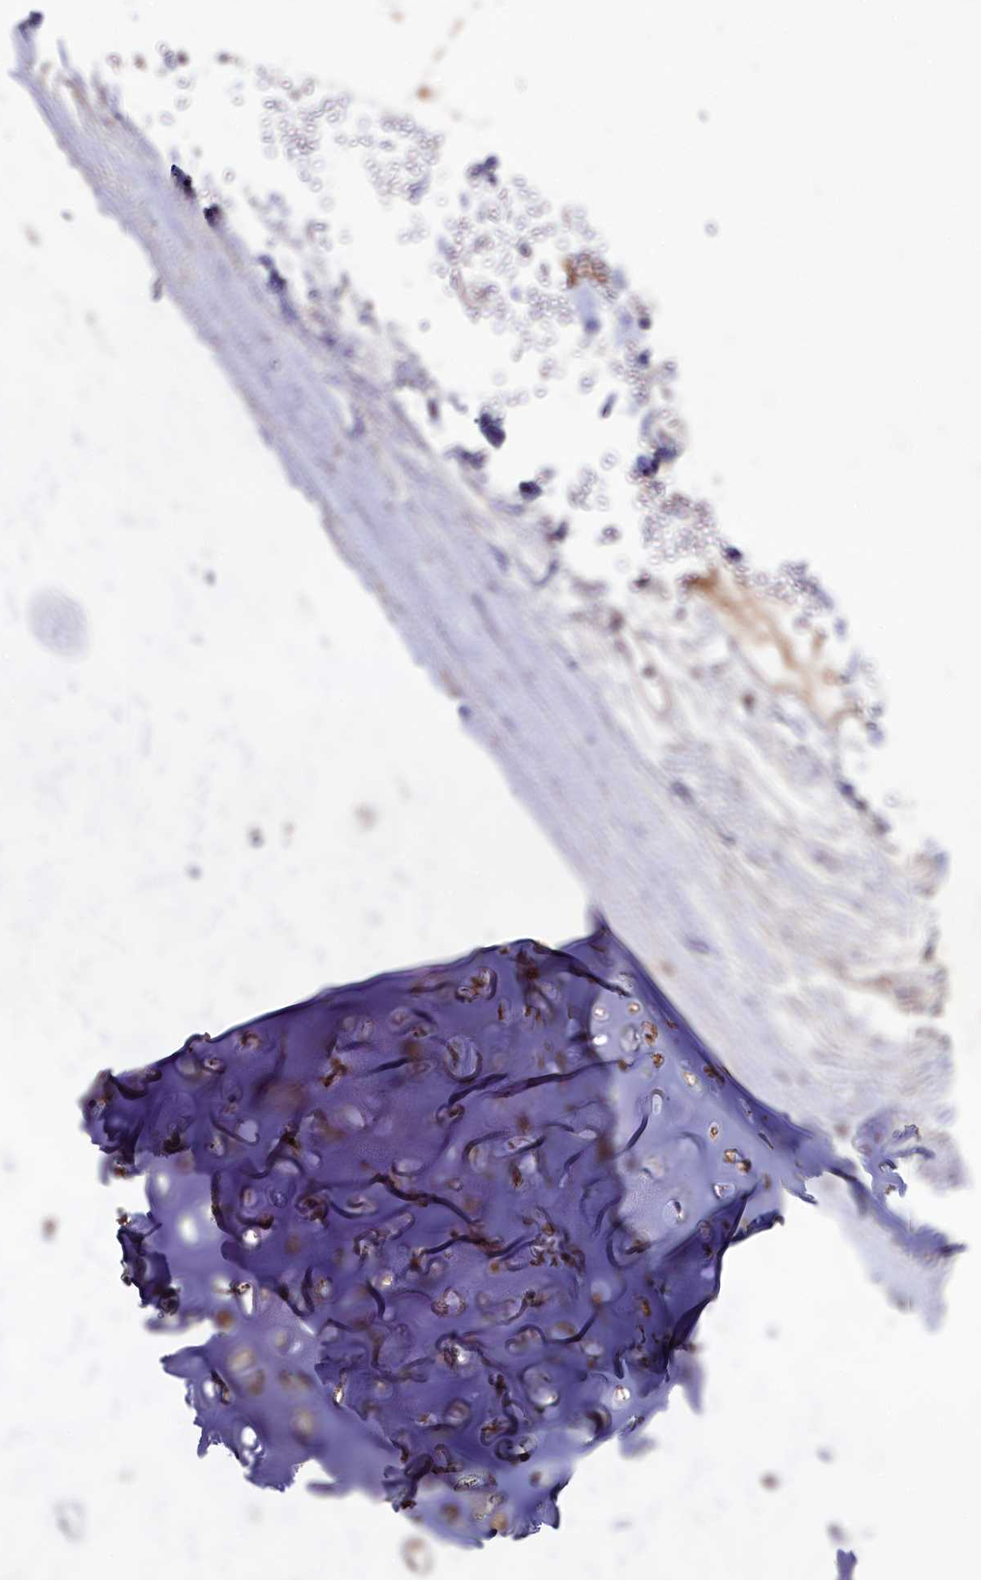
{"staining": {"intensity": "weak", "quantity": ">75%", "location": "cytoplasmic/membranous"}, "tissue": "adipose tissue", "cell_type": "Adipocytes", "image_type": "normal", "snomed": [{"axis": "morphology", "description": "Normal tissue, NOS"}, {"axis": "topography", "description": "Lymph node"}, {"axis": "topography", "description": "Bronchus"}], "caption": "Immunohistochemical staining of unremarkable adipose tissue exhibits >75% levels of weak cytoplasmic/membranous protein expression in about >75% of adipocytes.", "gene": "ZSWIM1", "patient": {"sex": "male", "age": 63}}